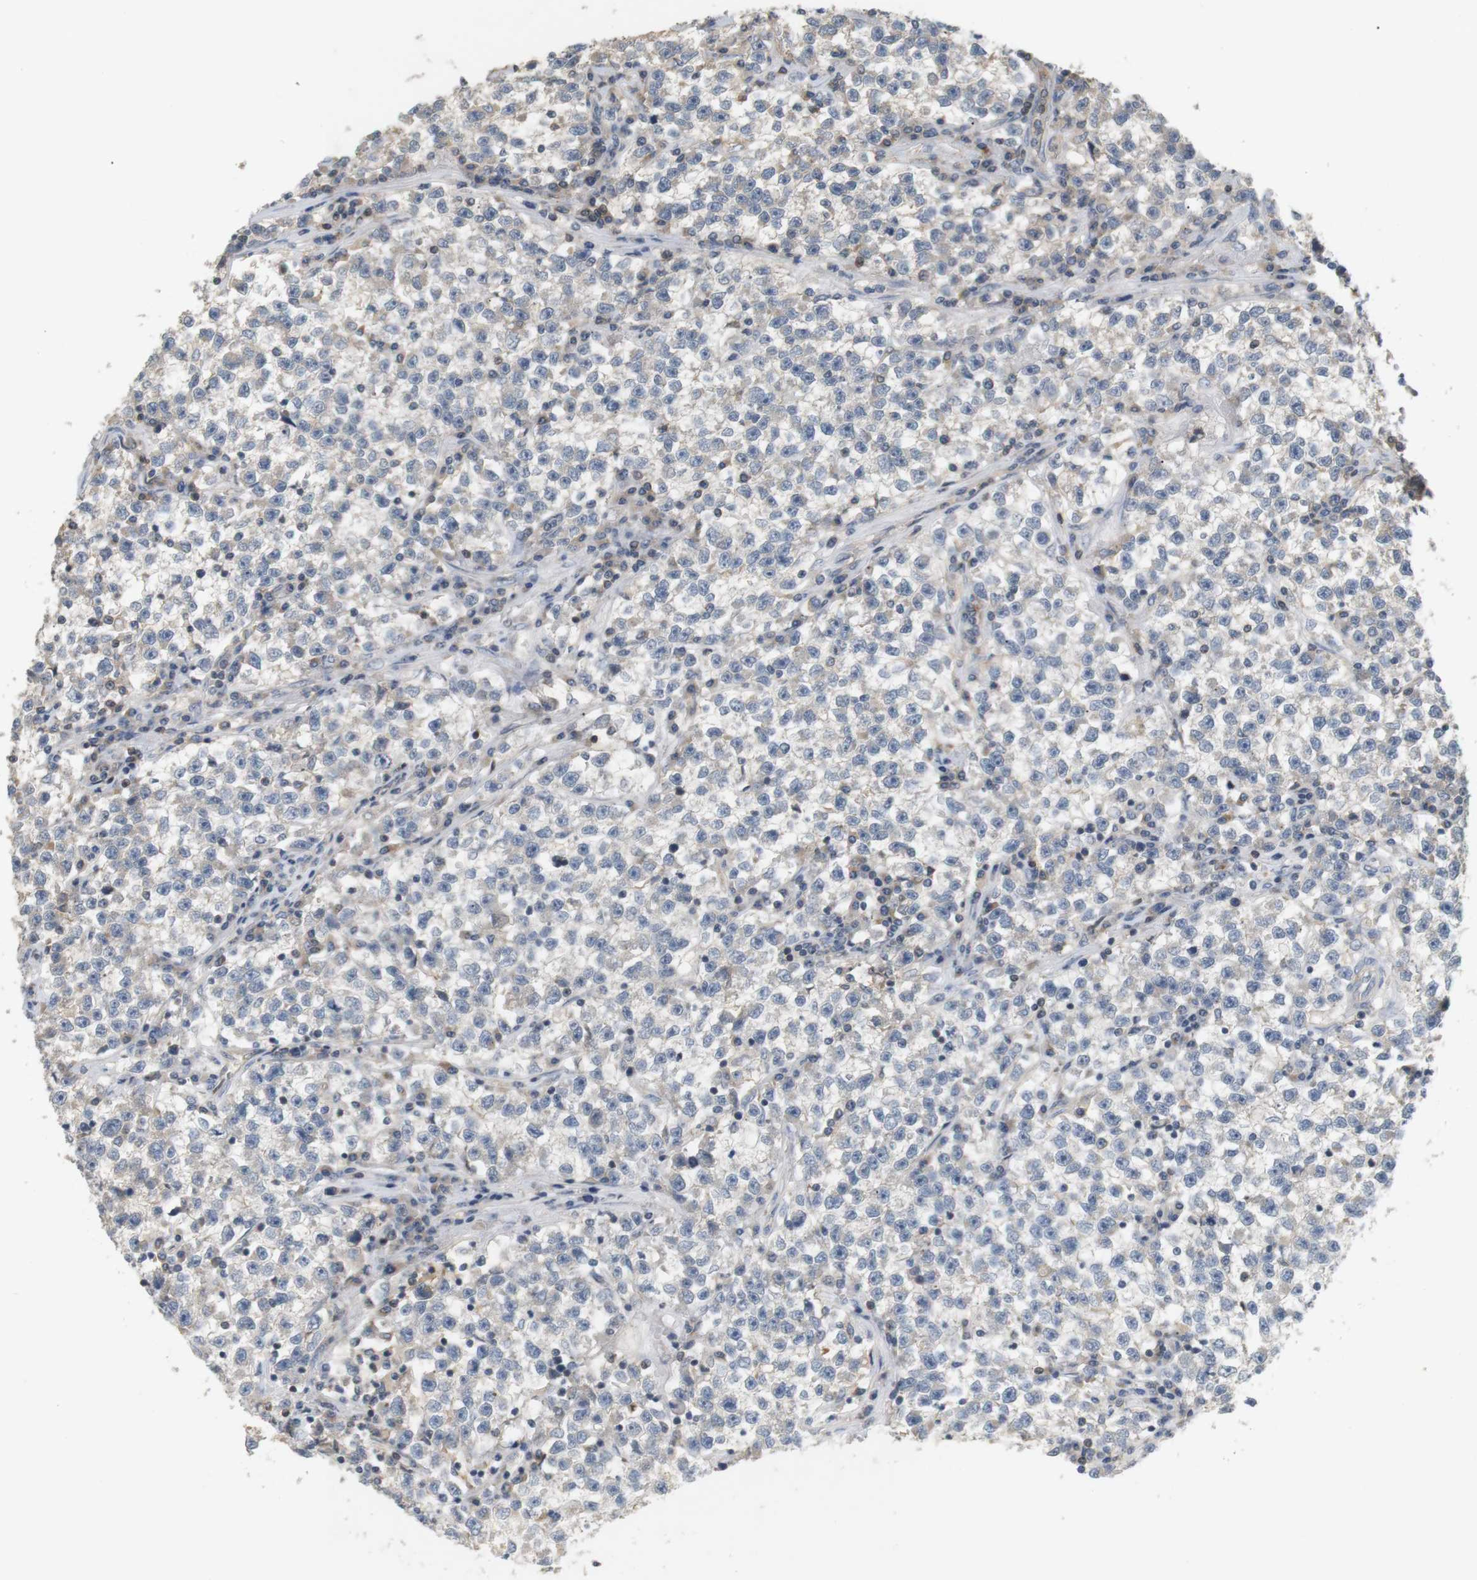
{"staining": {"intensity": "negative", "quantity": "none", "location": "none"}, "tissue": "testis cancer", "cell_type": "Tumor cells", "image_type": "cancer", "snomed": [{"axis": "morphology", "description": "Seminoma, NOS"}, {"axis": "topography", "description": "Testis"}], "caption": "Immunohistochemistry photomicrograph of testis seminoma stained for a protein (brown), which reveals no staining in tumor cells.", "gene": "P2RY1", "patient": {"sex": "male", "age": 22}}